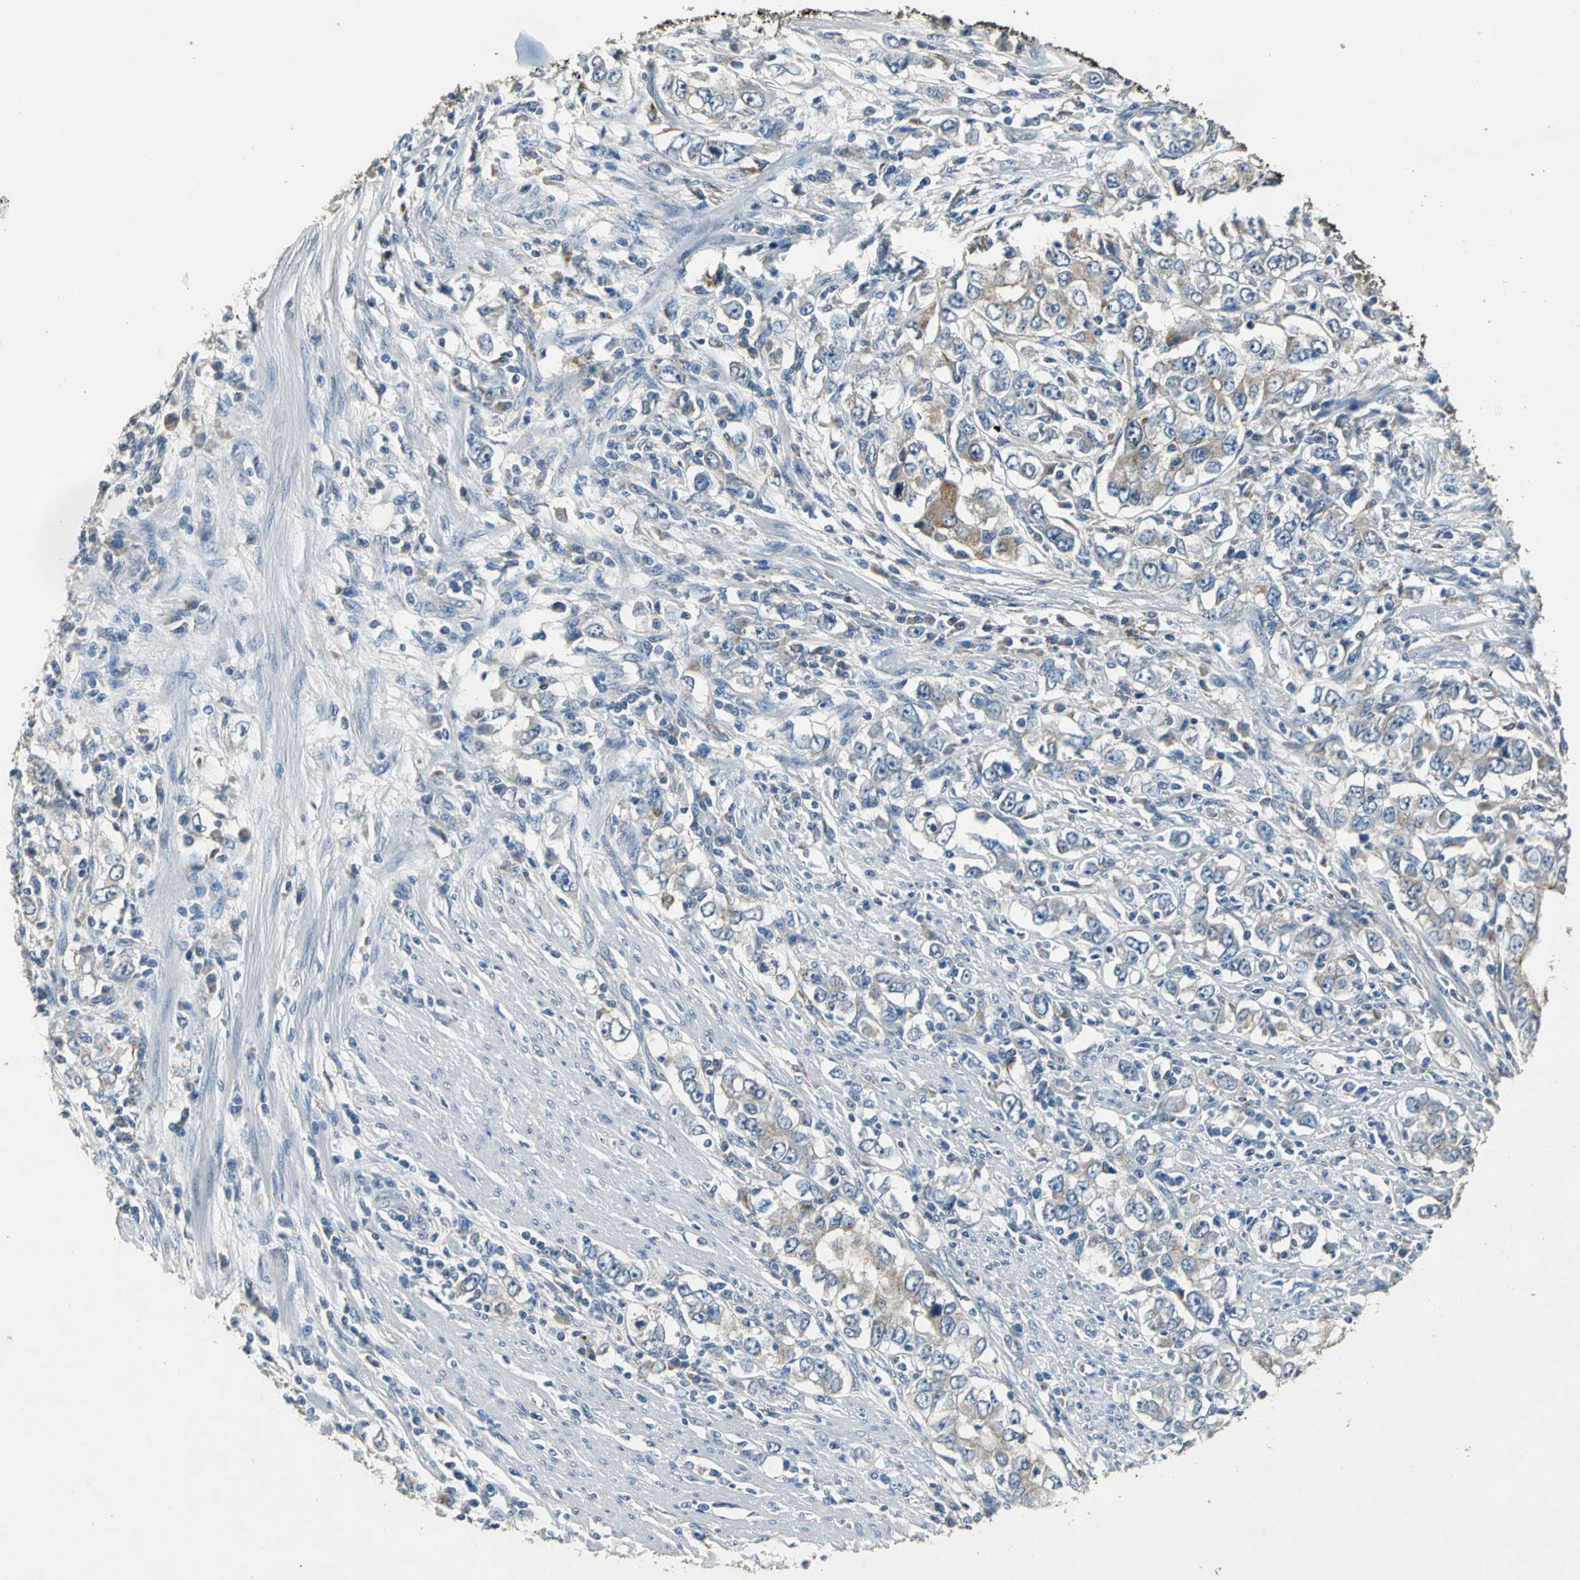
{"staining": {"intensity": "weak", "quantity": ">75%", "location": "cytoplasmic/membranous"}, "tissue": "stomach cancer", "cell_type": "Tumor cells", "image_type": "cancer", "snomed": [{"axis": "morphology", "description": "Adenocarcinoma, NOS"}, {"axis": "topography", "description": "Stomach, lower"}], "caption": "Tumor cells demonstrate low levels of weak cytoplasmic/membranous positivity in about >75% of cells in human stomach cancer (adenocarcinoma).", "gene": "OCLN", "patient": {"sex": "female", "age": 72}}